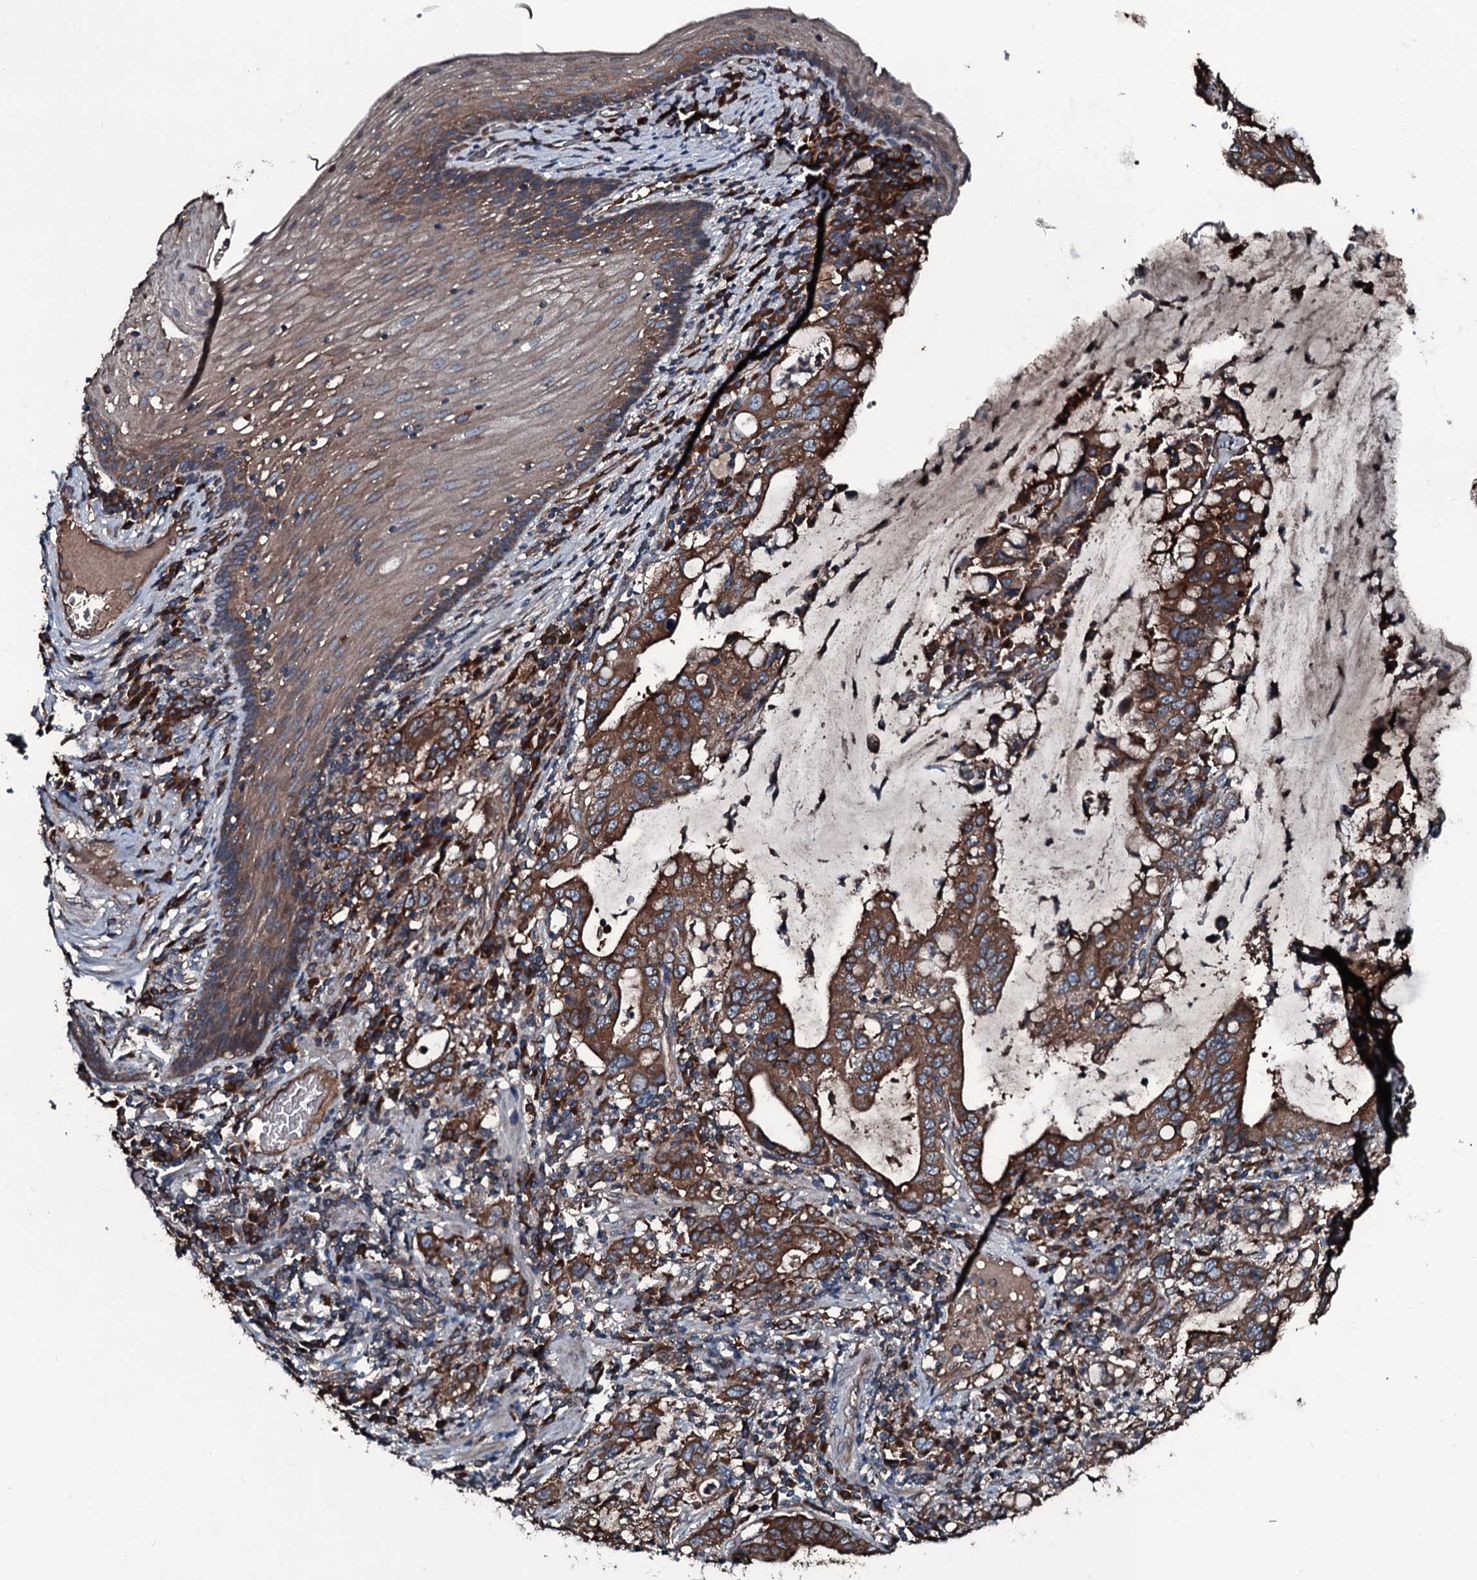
{"staining": {"intensity": "strong", "quantity": ">75%", "location": "cytoplasmic/membranous"}, "tissue": "stomach cancer", "cell_type": "Tumor cells", "image_type": "cancer", "snomed": [{"axis": "morphology", "description": "Normal tissue, NOS"}, {"axis": "morphology", "description": "Adenocarcinoma, NOS"}, {"axis": "topography", "description": "Esophagus"}, {"axis": "topography", "description": "Stomach, upper"}, {"axis": "topography", "description": "Peripheral nerve tissue"}], "caption": "Protein expression analysis of stomach adenocarcinoma displays strong cytoplasmic/membranous staining in approximately >75% of tumor cells.", "gene": "AARS1", "patient": {"sex": "male", "age": 62}}